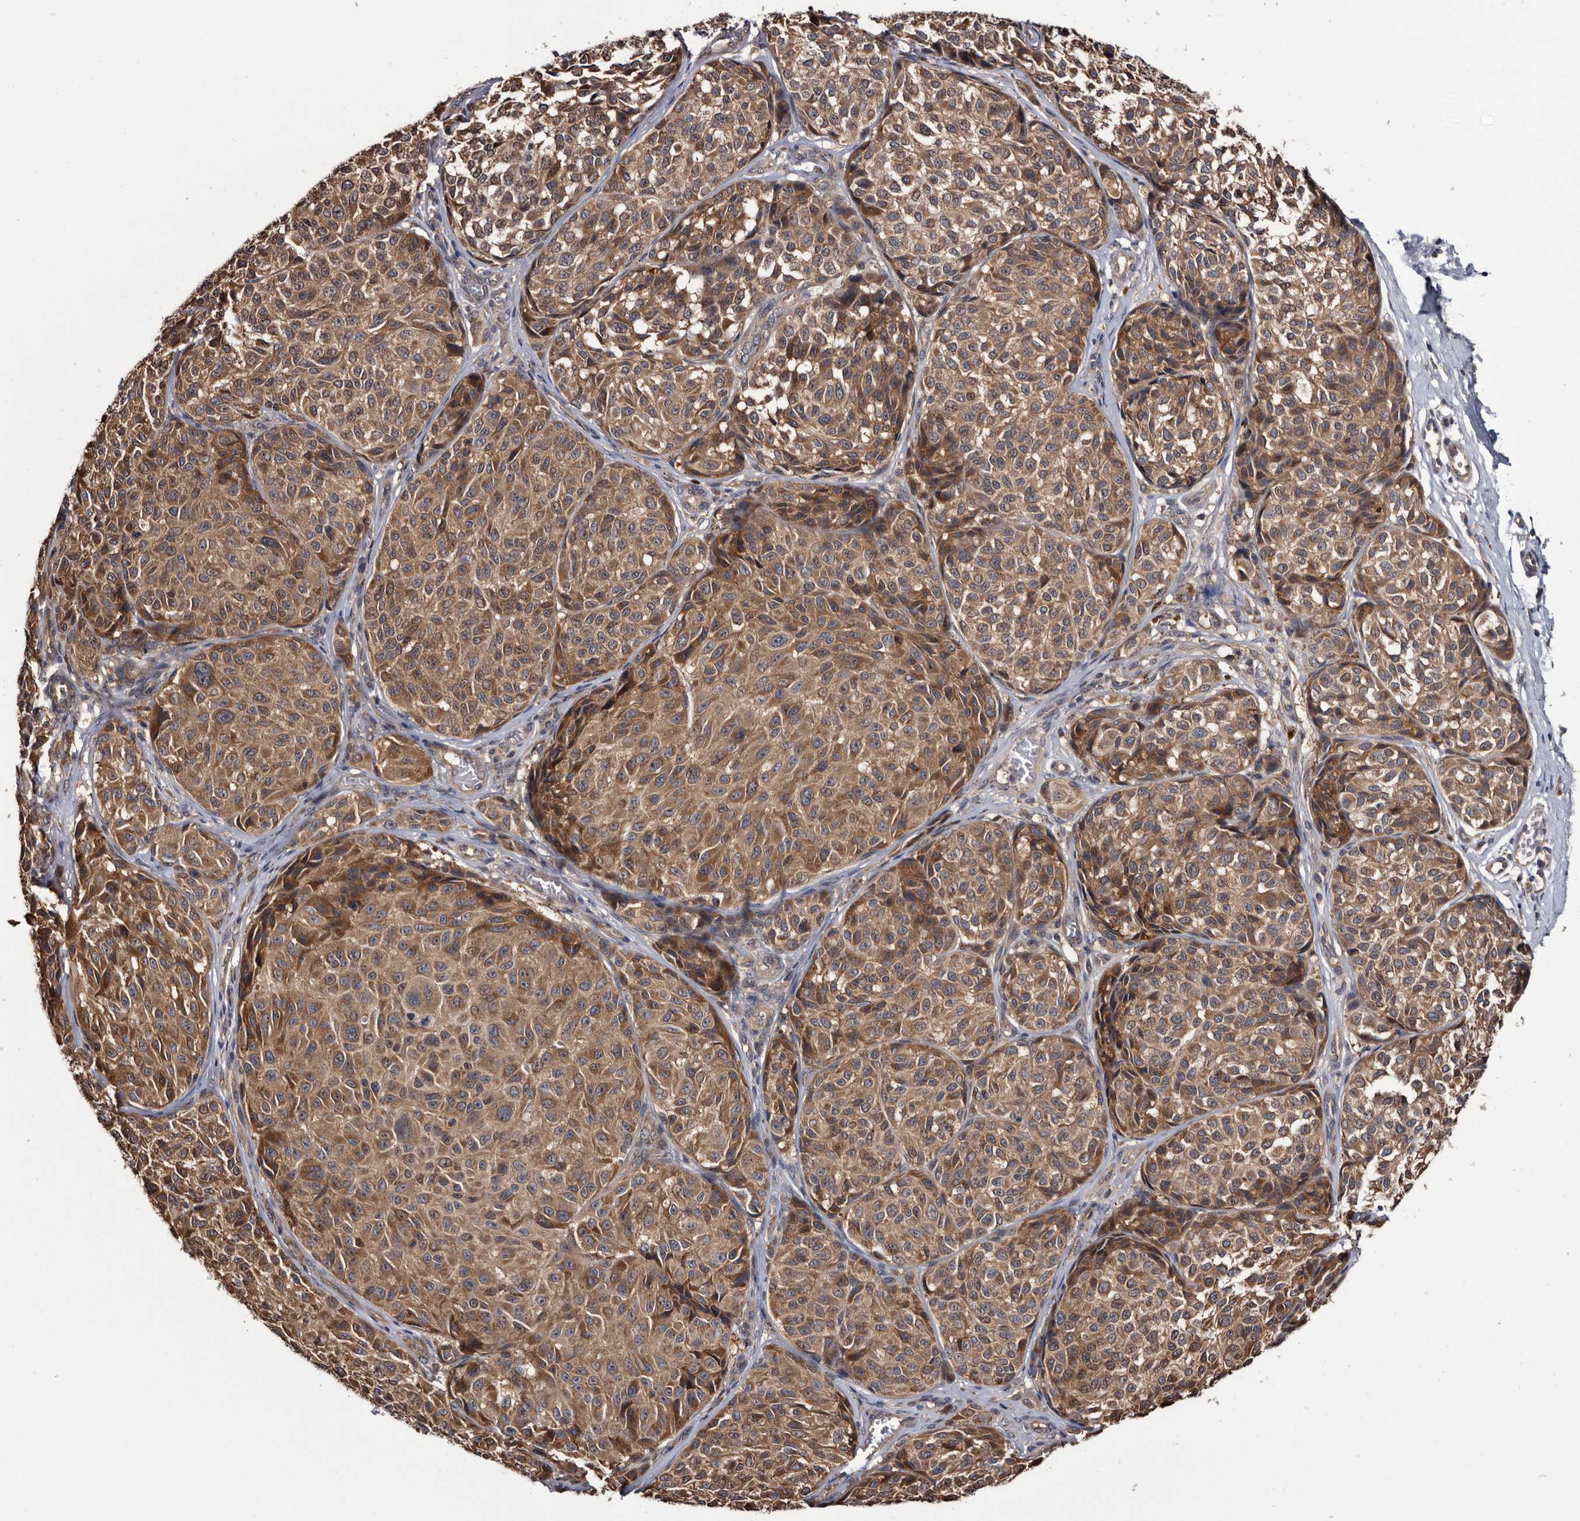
{"staining": {"intensity": "moderate", "quantity": ">75%", "location": "cytoplasmic/membranous"}, "tissue": "melanoma", "cell_type": "Tumor cells", "image_type": "cancer", "snomed": [{"axis": "morphology", "description": "Malignant melanoma, NOS"}, {"axis": "topography", "description": "Skin"}], "caption": "Immunohistochemical staining of malignant melanoma displays medium levels of moderate cytoplasmic/membranous staining in about >75% of tumor cells.", "gene": "TTI2", "patient": {"sex": "male", "age": 83}}